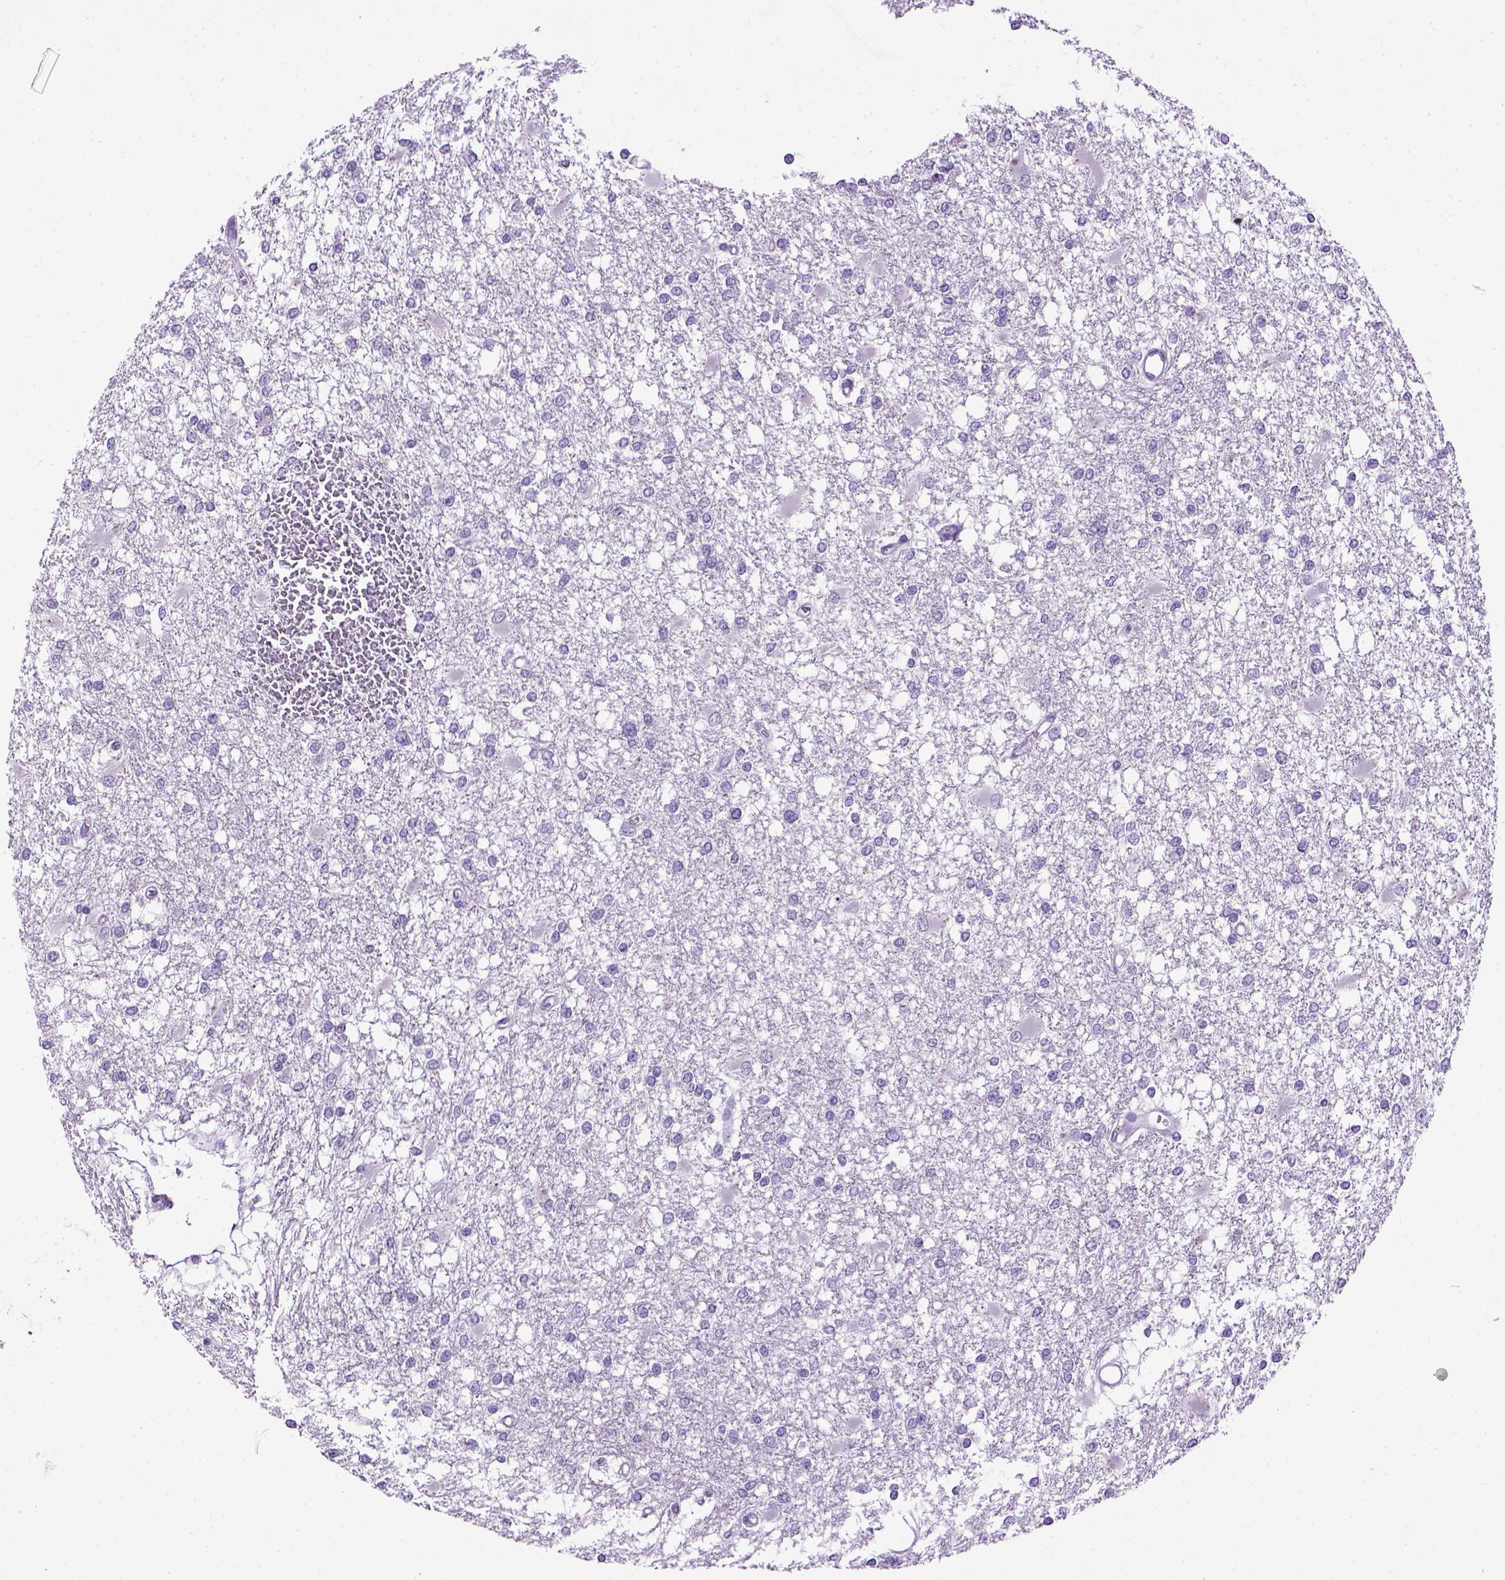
{"staining": {"intensity": "negative", "quantity": "none", "location": "none"}, "tissue": "glioma", "cell_type": "Tumor cells", "image_type": "cancer", "snomed": [{"axis": "morphology", "description": "Glioma, malignant, High grade"}, {"axis": "topography", "description": "Cerebral cortex"}], "caption": "A micrograph of glioma stained for a protein shows no brown staining in tumor cells.", "gene": "CDH1", "patient": {"sex": "male", "age": 79}}